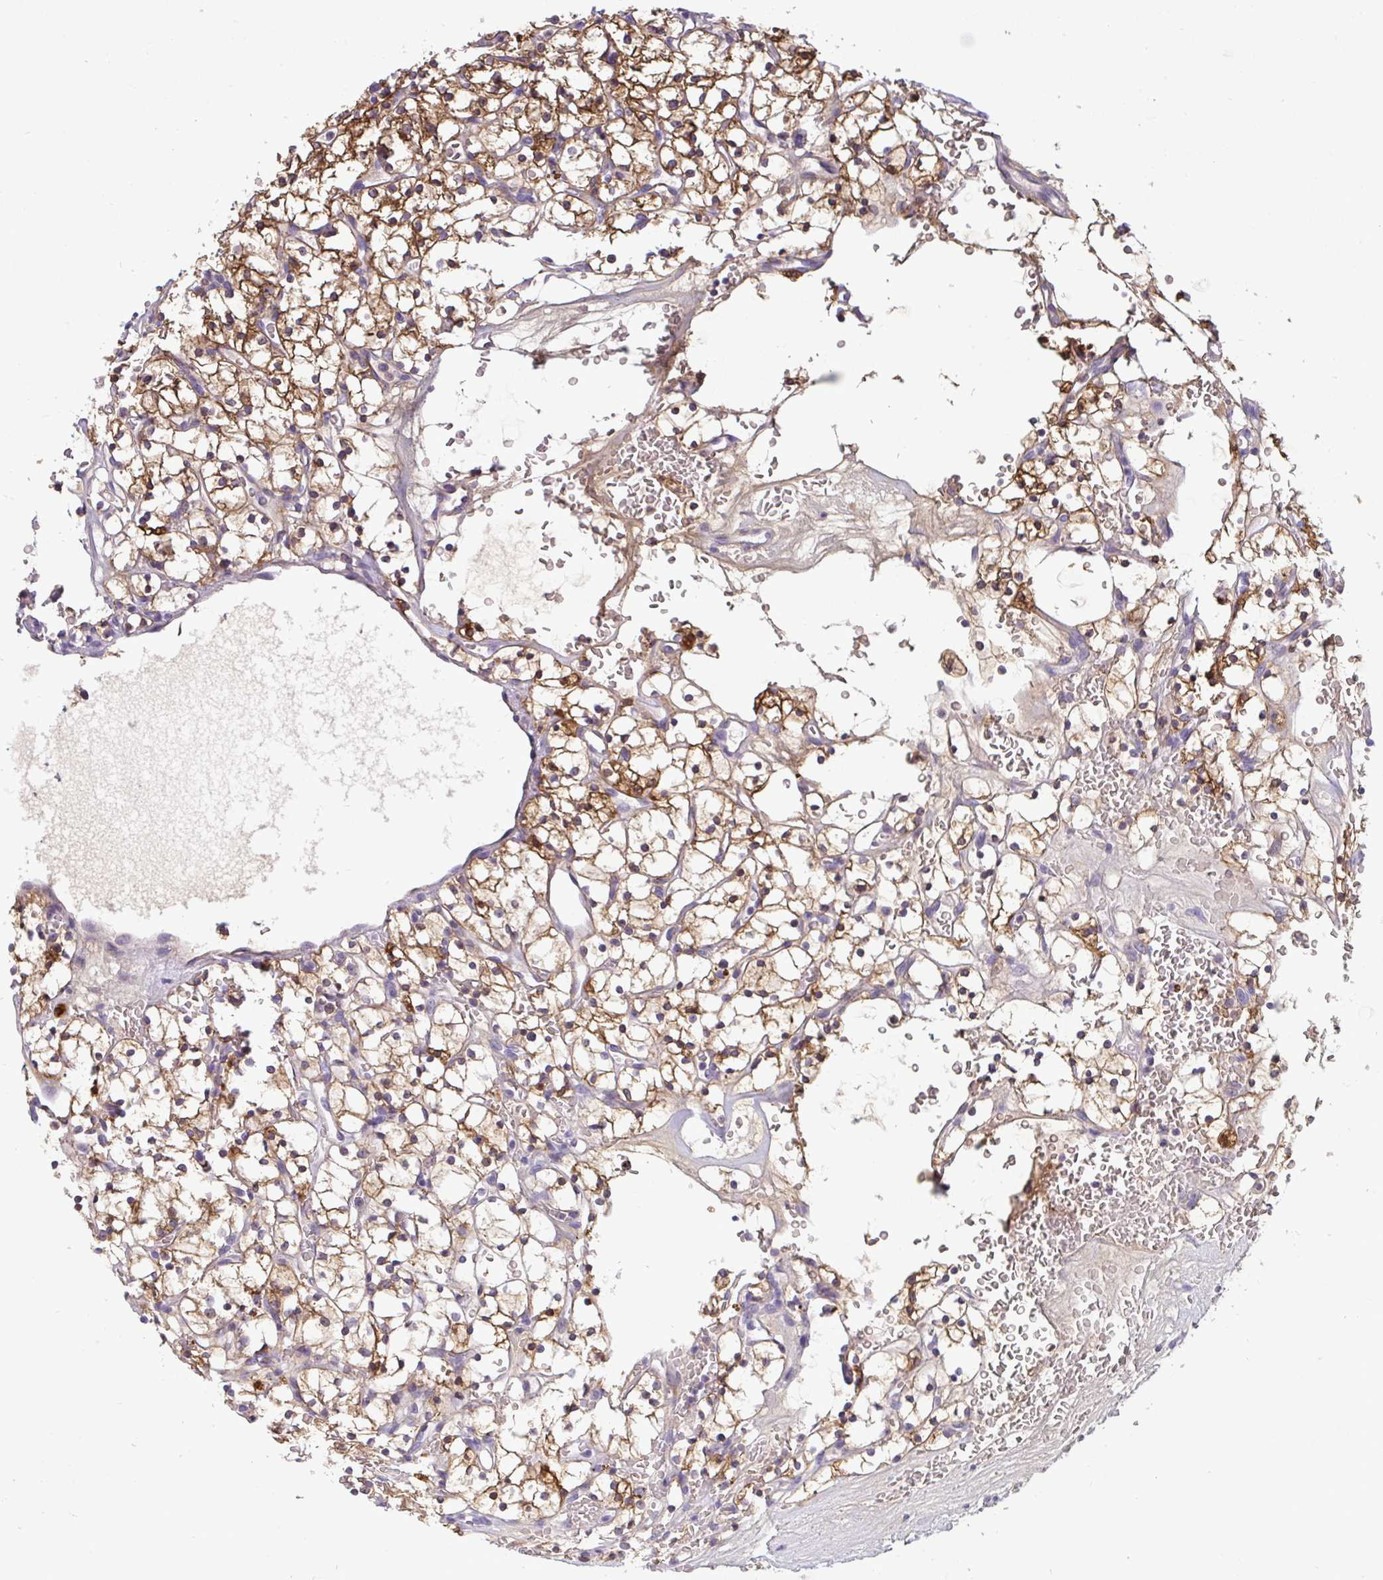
{"staining": {"intensity": "moderate", "quantity": ">75%", "location": "cytoplasmic/membranous"}, "tissue": "renal cancer", "cell_type": "Tumor cells", "image_type": "cancer", "snomed": [{"axis": "morphology", "description": "Adenocarcinoma, NOS"}, {"axis": "topography", "description": "Kidney"}], "caption": "Tumor cells exhibit moderate cytoplasmic/membranous staining in about >75% of cells in renal cancer.", "gene": "SLC30A6", "patient": {"sex": "female", "age": 64}}